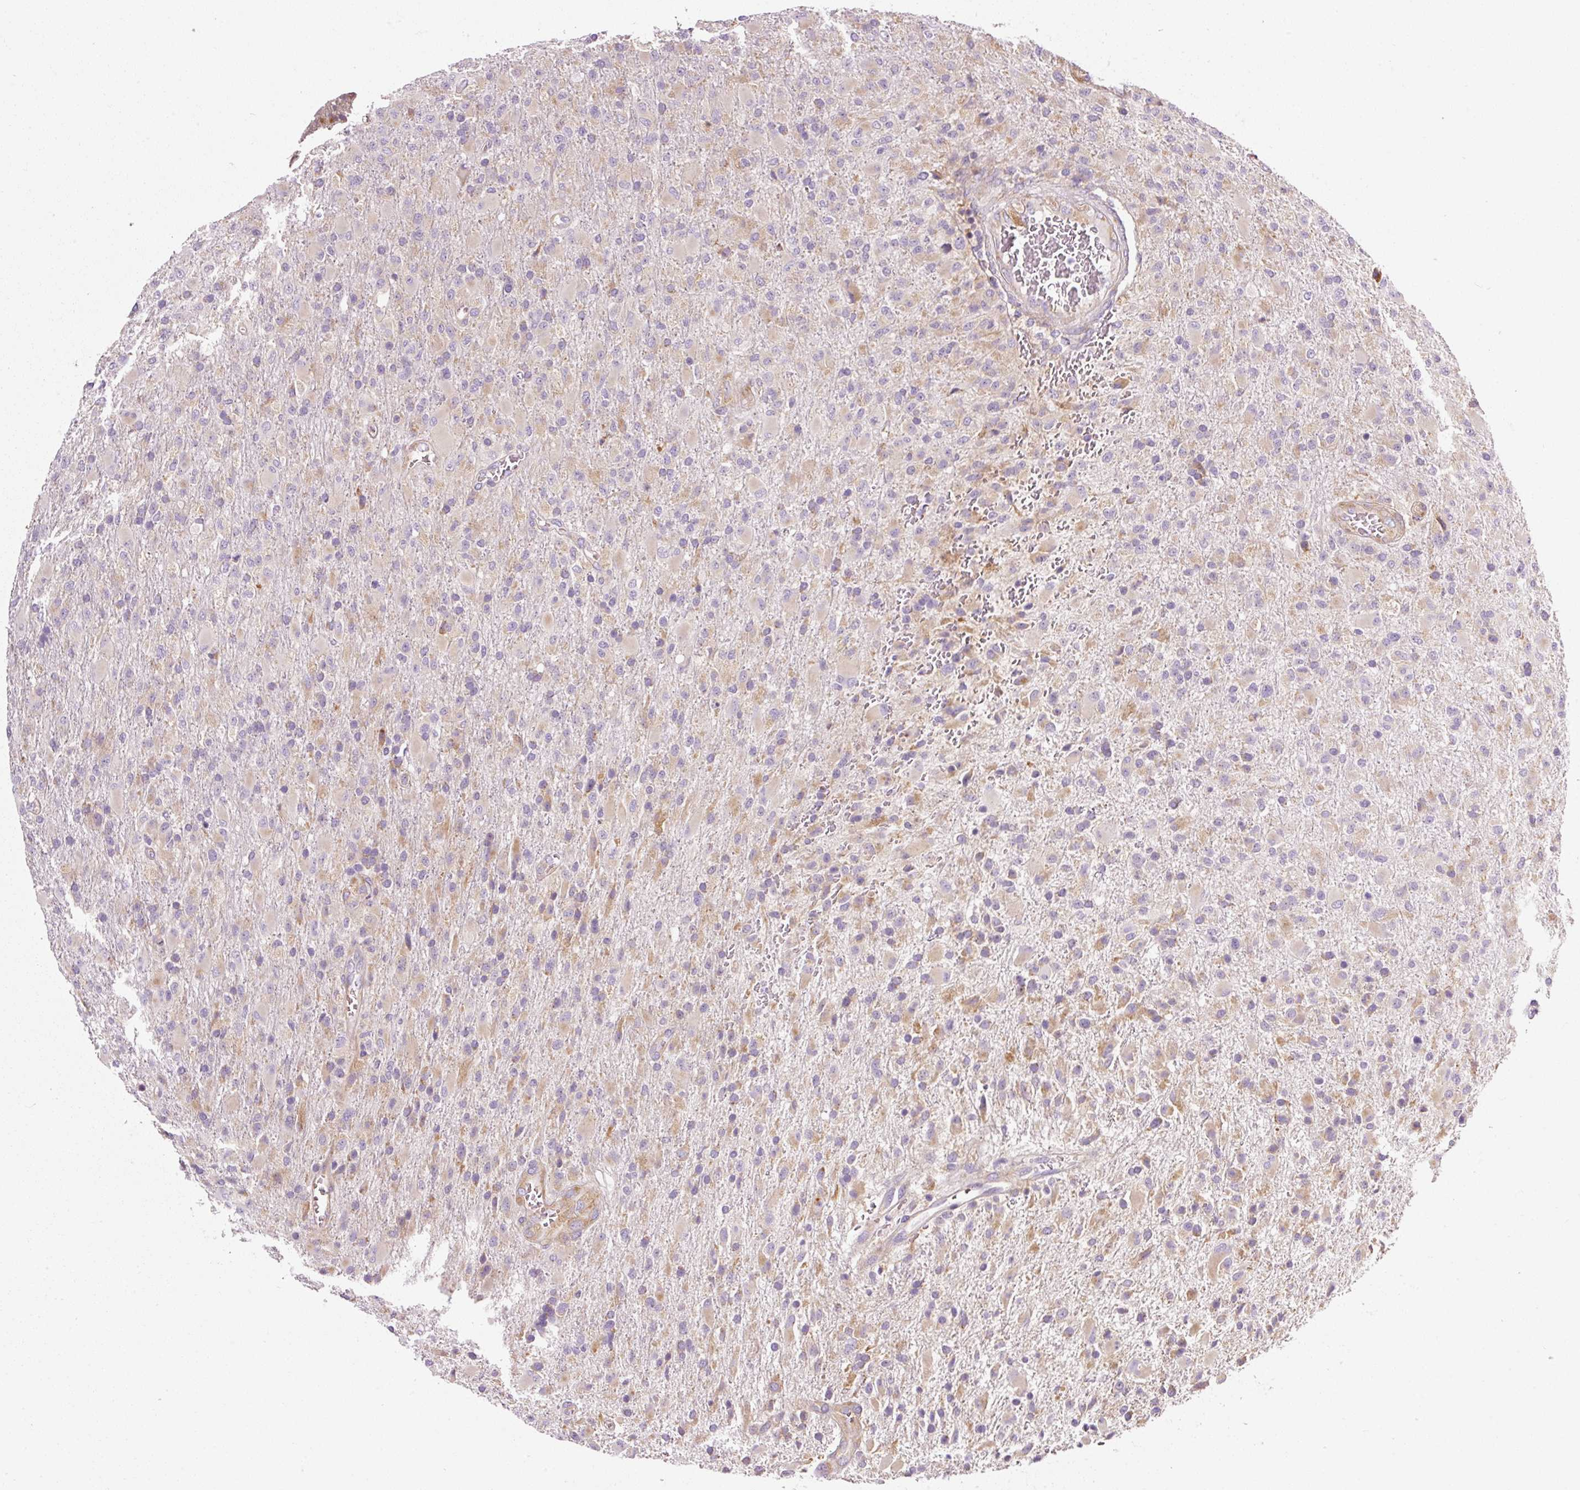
{"staining": {"intensity": "moderate", "quantity": "25%-75%", "location": "cytoplasmic/membranous"}, "tissue": "glioma", "cell_type": "Tumor cells", "image_type": "cancer", "snomed": [{"axis": "morphology", "description": "Glioma, malignant, Low grade"}, {"axis": "topography", "description": "Brain"}], "caption": "Immunohistochemical staining of glioma displays moderate cytoplasmic/membranous protein expression in about 25%-75% of tumor cells.", "gene": "RPL10A", "patient": {"sex": "male", "age": 65}}